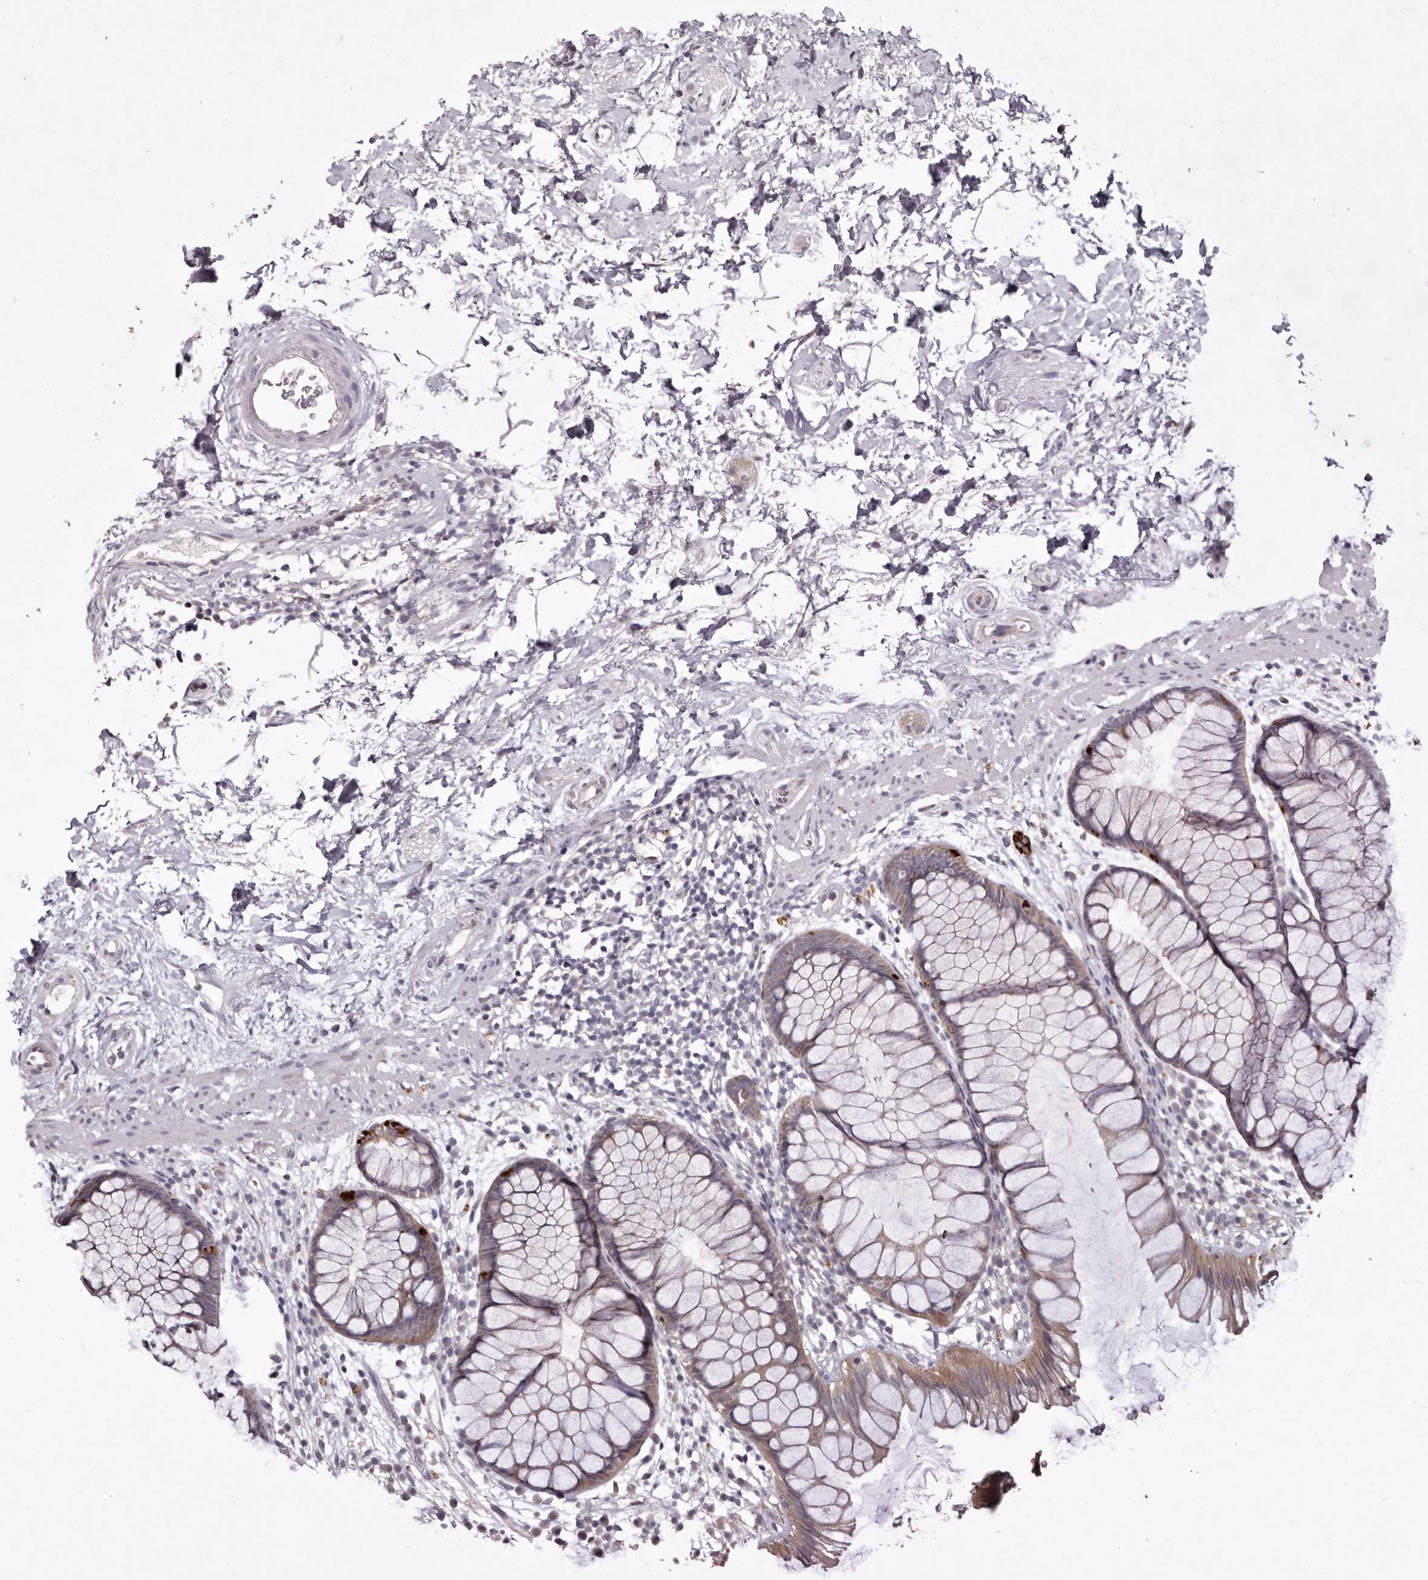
{"staining": {"intensity": "moderate", "quantity": "25%-75%", "location": "cytoplasmic/membranous"}, "tissue": "rectum", "cell_type": "Glandular cells", "image_type": "normal", "snomed": [{"axis": "morphology", "description": "Normal tissue, NOS"}, {"axis": "topography", "description": "Rectum"}], "caption": "Immunohistochemistry (IHC) image of normal rectum stained for a protein (brown), which exhibits medium levels of moderate cytoplasmic/membranous positivity in approximately 25%-75% of glandular cells.", "gene": "GARNL3", "patient": {"sex": "male", "age": 51}}